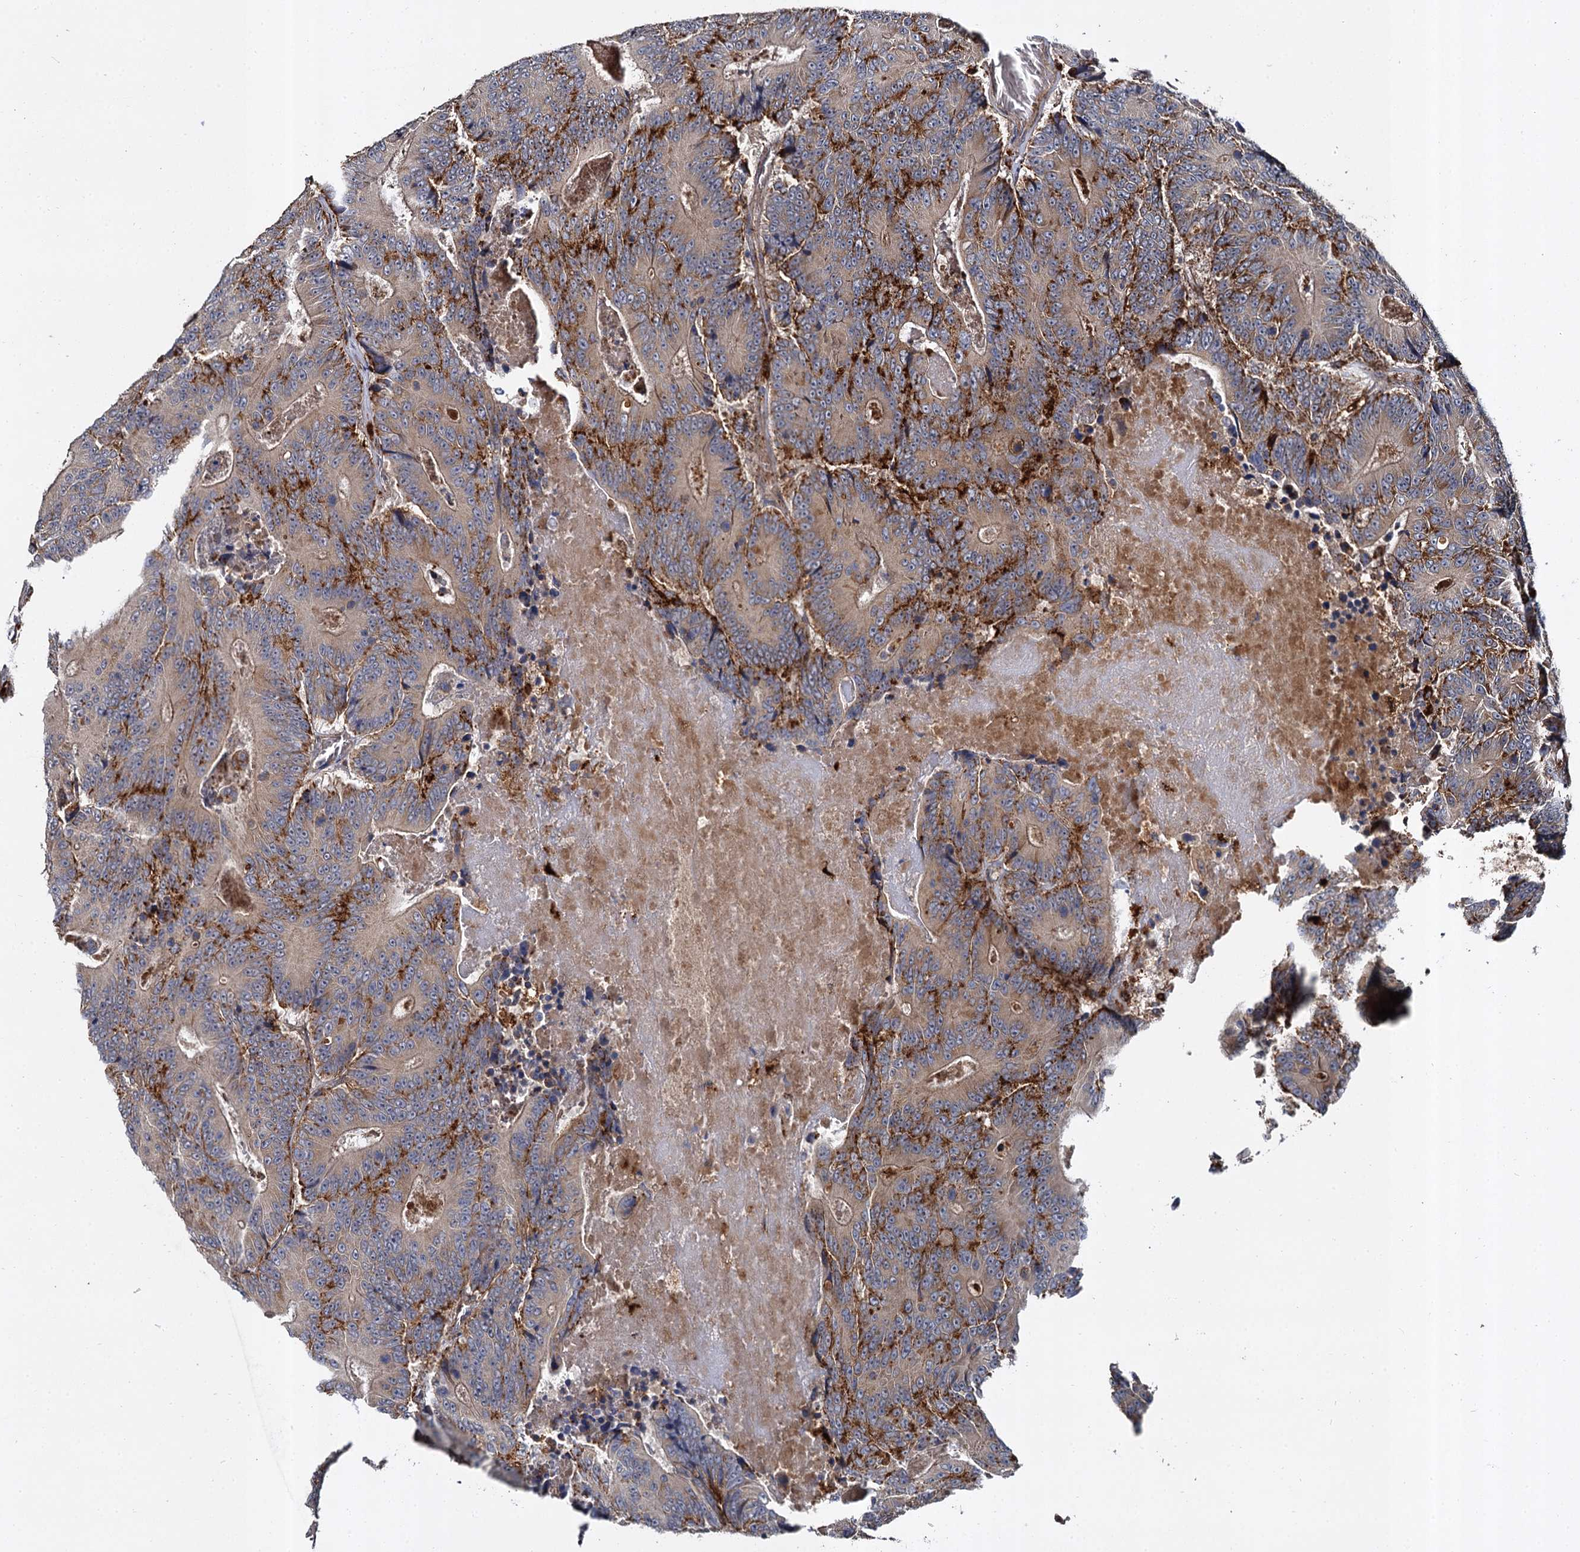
{"staining": {"intensity": "strong", "quantity": "<25%", "location": "cytoplasmic/membranous"}, "tissue": "colorectal cancer", "cell_type": "Tumor cells", "image_type": "cancer", "snomed": [{"axis": "morphology", "description": "Adenocarcinoma, NOS"}, {"axis": "topography", "description": "Colon"}], "caption": "Protein staining of adenocarcinoma (colorectal) tissue shows strong cytoplasmic/membranous staining in approximately <25% of tumor cells. The protein is stained brown, and the nuclei are stained in blue (DAB IHC with brightfield microscopy, high magnification).", "gene": "GBA1", "patient": {"sex": "male", "age": 83}}